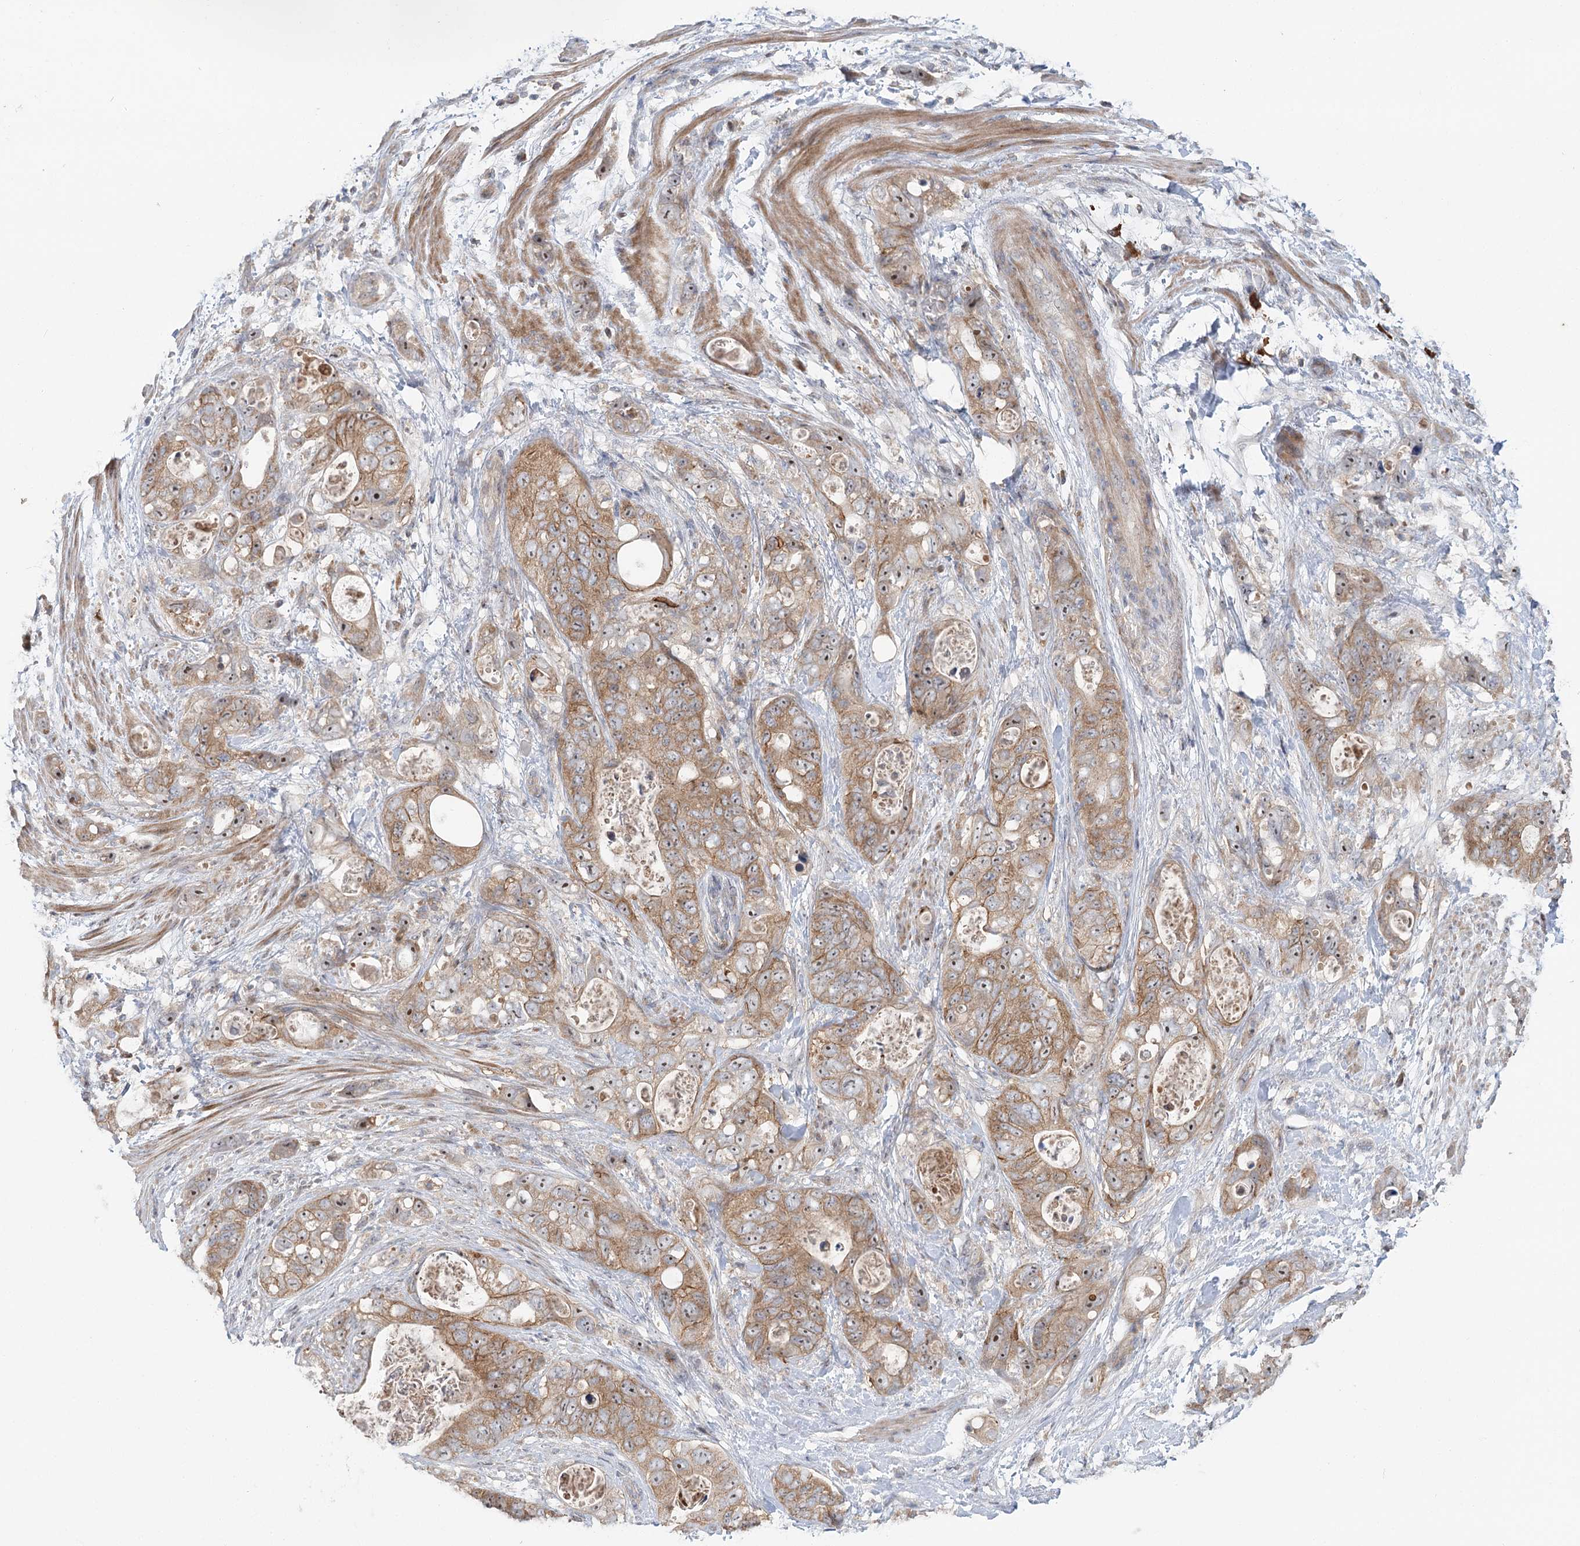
{"staining": {"intensity": "moderate", "quantity": ">75%", "location": "cytoplasmic/membranous"}, "tissue": "stomach cancer", "cell_type": "Tumor cells", "image_type": "cancer", "snomed": [{"axis": "morphology", "description": "Adenocarcinoma, NOS"}, {"axis": "topography", "description": "Stomach"}], "caption": "This is a photomicrograph of immunohistochemistry staining of stomach adenocarcinoma, which shows moderate positivity in the cytoplasmic/membranous of tumor cells.", "gene": "RAPGEF6", "patient": {"sex": "female", "age": 89}}